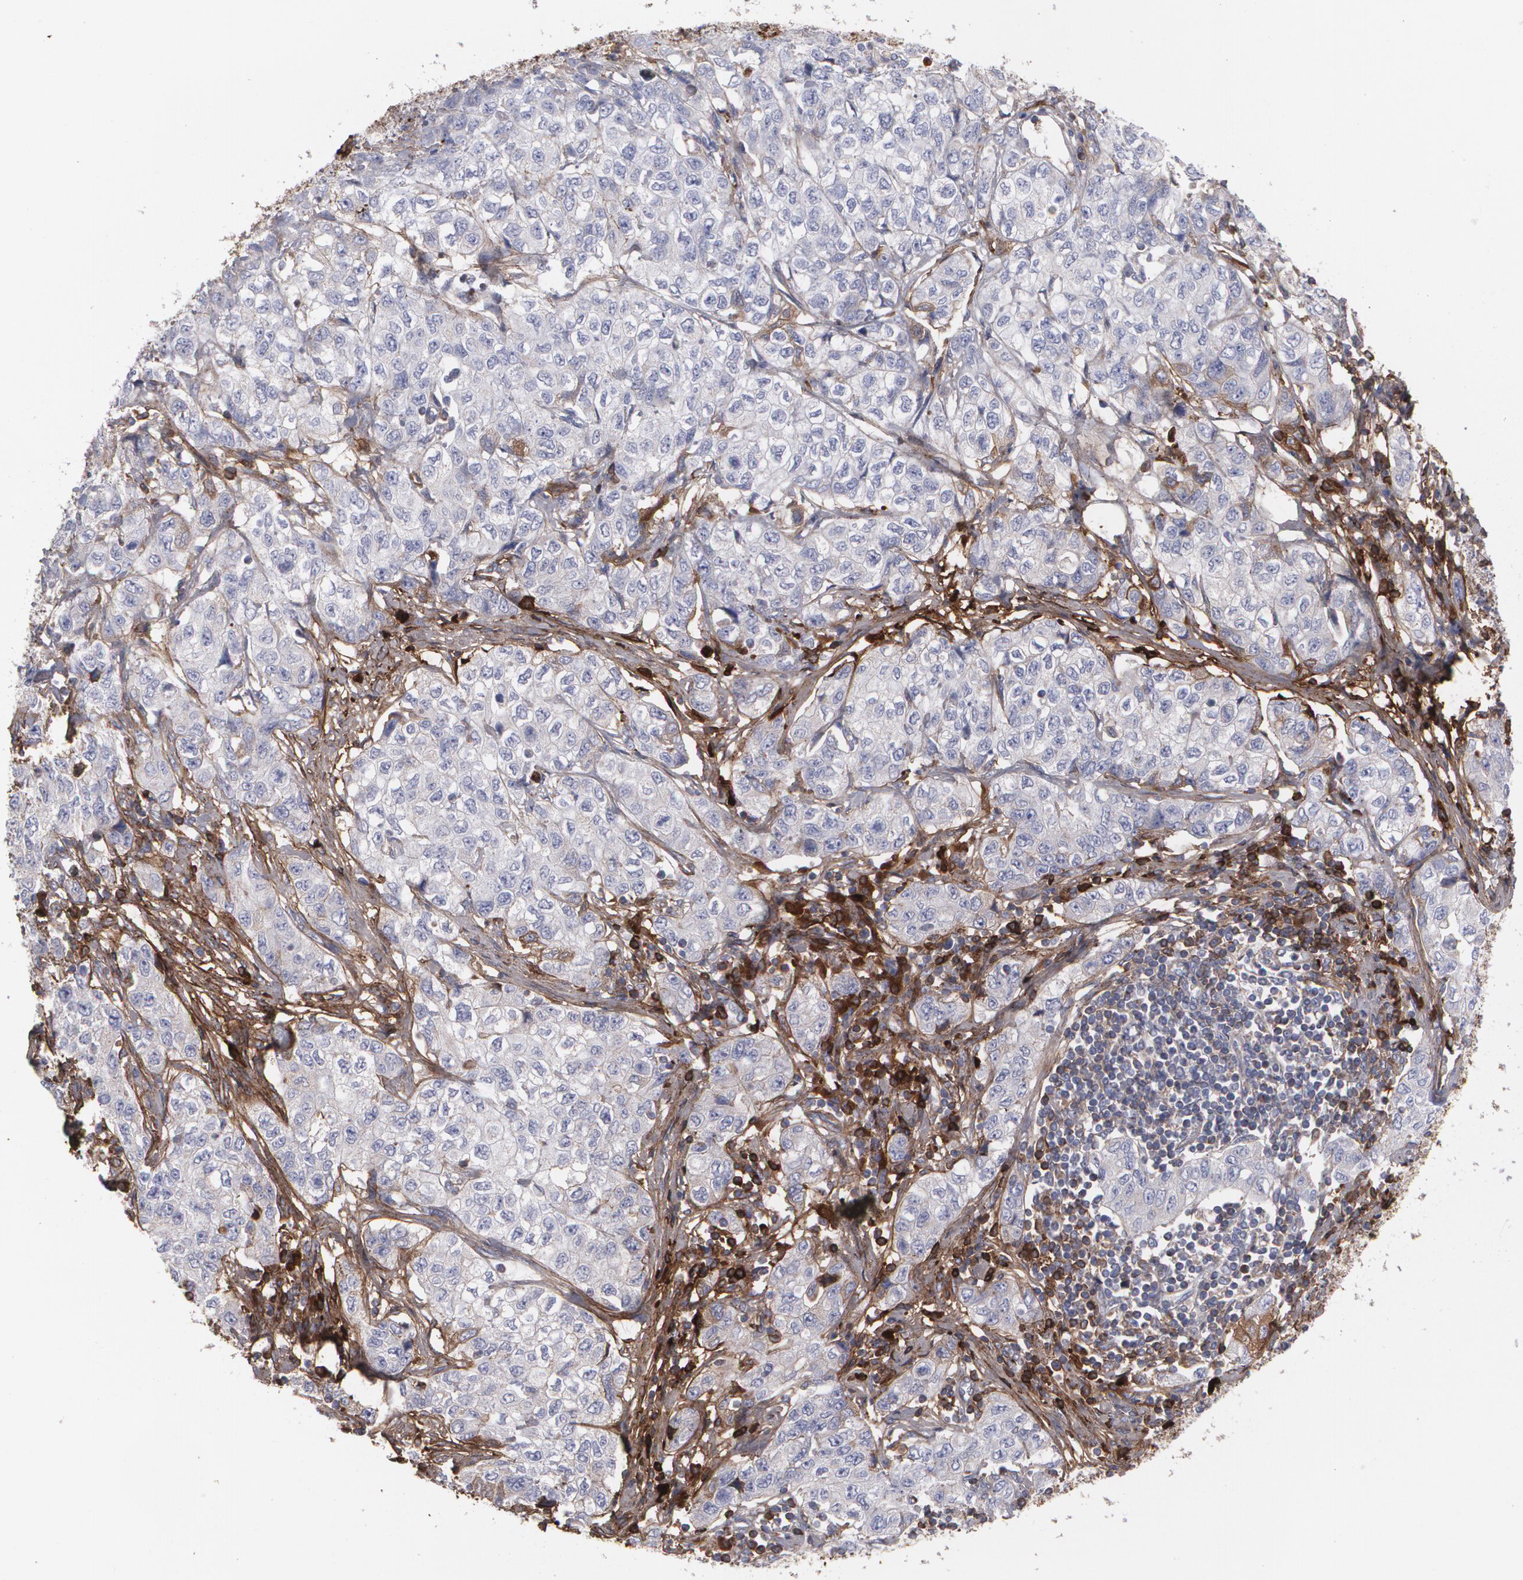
{"staining": {"intensity": "negative", "quantity": "none", "location": "none"}, "tissue": "stomach cancer", "cell_type": "Tumor cells", "image_type": "cancer", "snomed": [{"axis": "morphology", "description": "Adenocarcinoma, NOS"}, {"axis": "topography", "description": "Stomach"}], "caption": "Immunohistochemical staining of human adenocarcinoma (stomach) demonstrates no significant expression in tumor cells.", "gene": "FBLN1", "patient": {"sex": "male", "age": 48}}